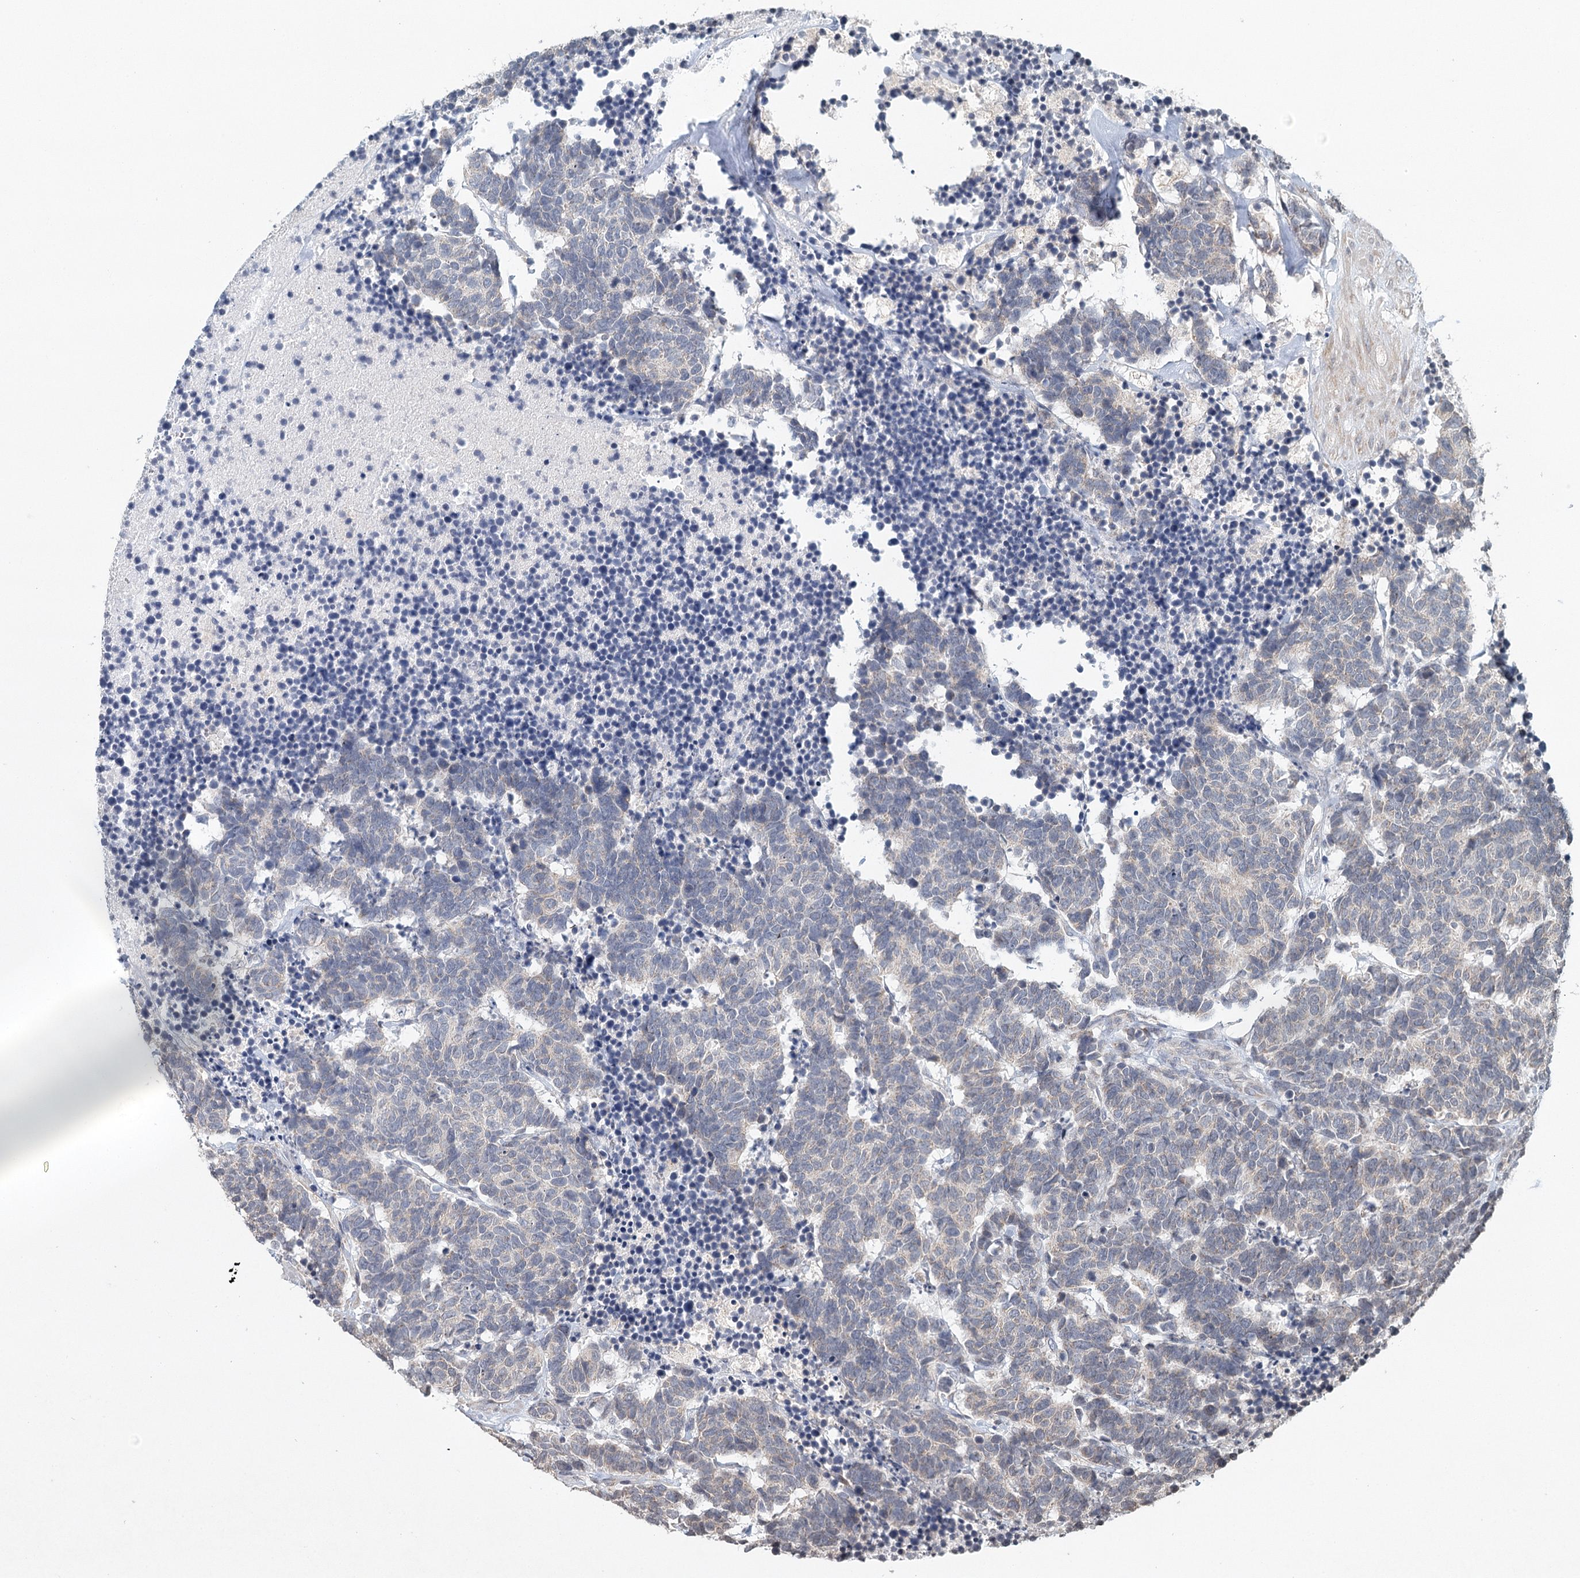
{"staining": {"intensity": "negative", "quantity": "none", "location": "none"}, "tissue": "carcinoid", "cell_type": "Tumor cells", "image_type": "cancer", "snomed": [{"axis": "morphology", "description": "Carcinoma, NOS"}, {"axis": "morphology", "description": "Carcinoid, malignant, NOS"}, {"axis": "topography", "description": "Urinary bladder"}], "caption": "The image exhibits no staining of tumor cells in malignant carcinoid.", "gene": "ICOS", "patient": {"sex": "male", "age": 57}}